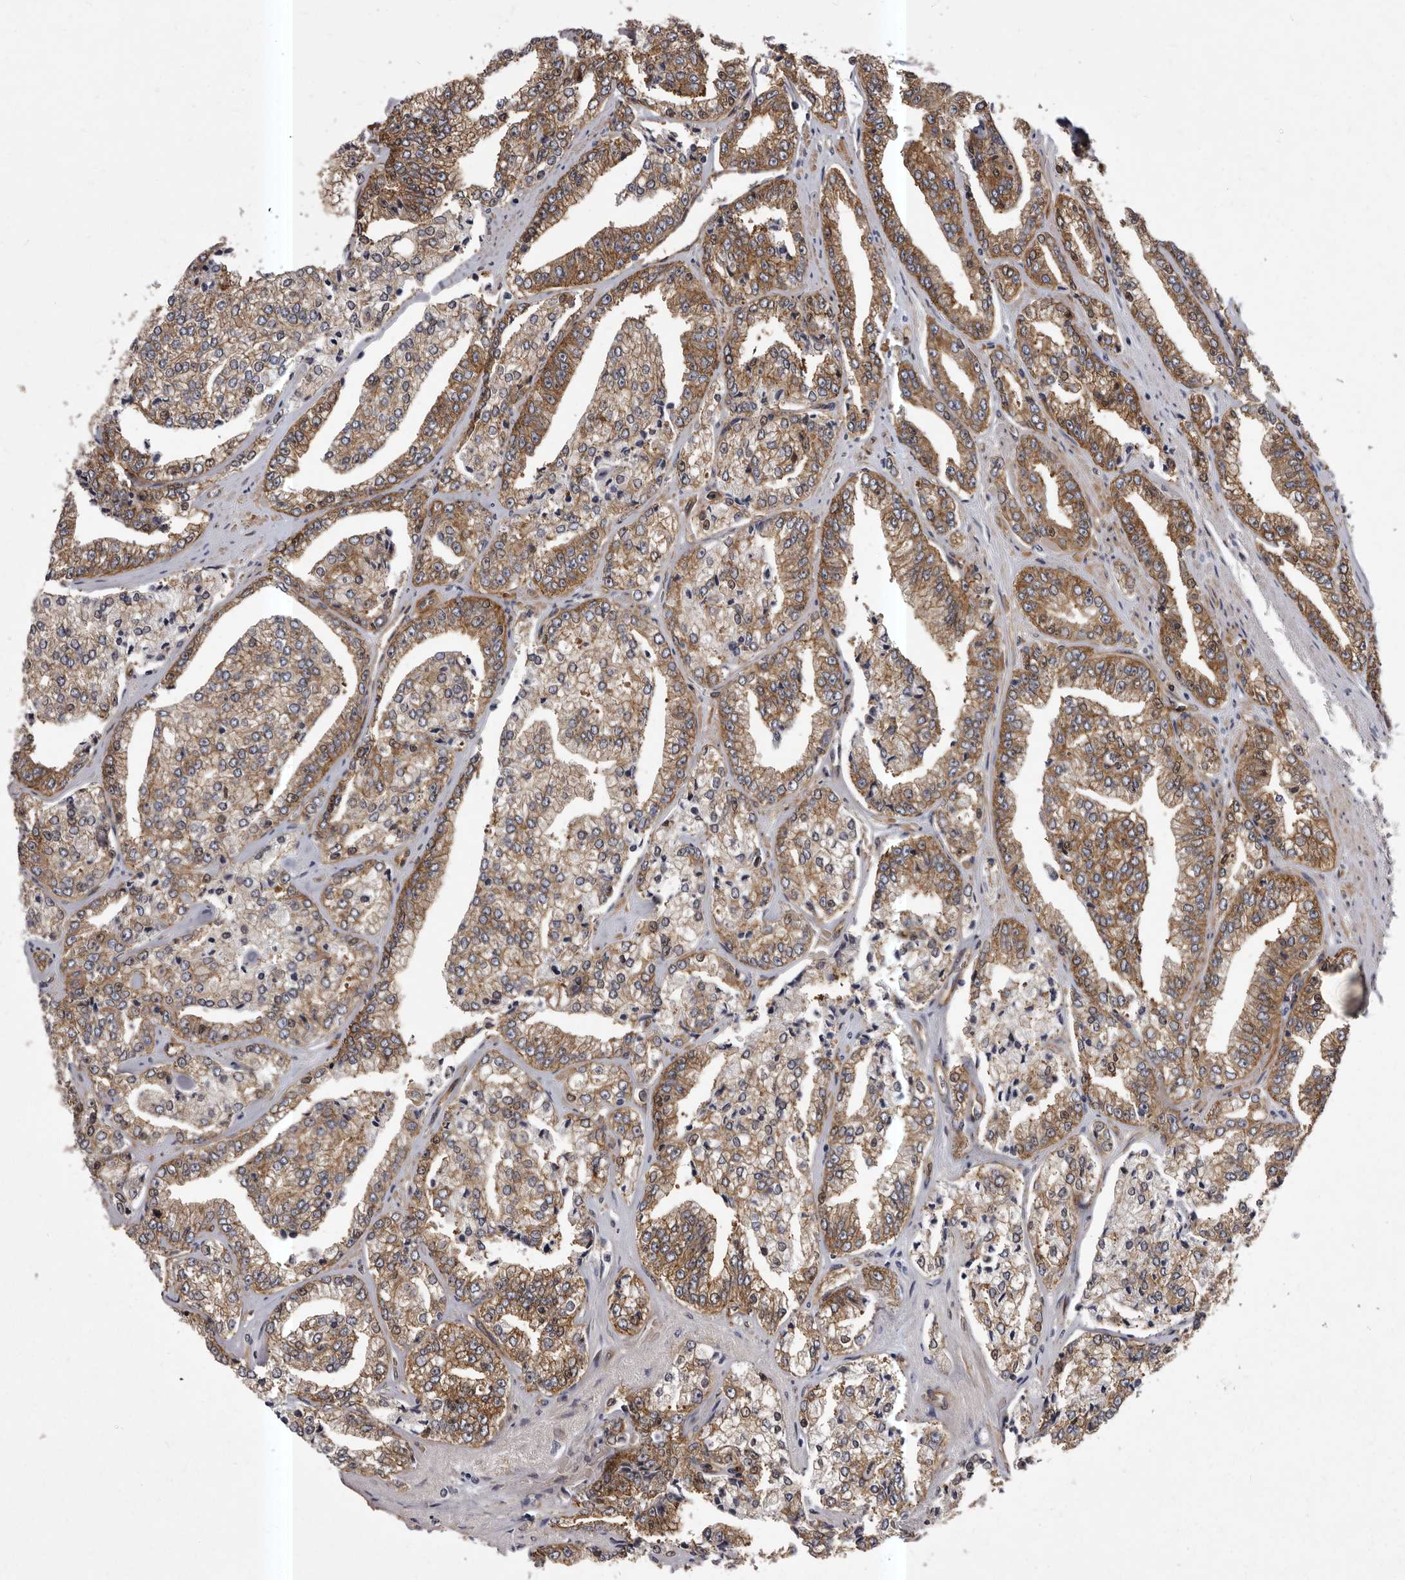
{"staining": {"intensity": "moderate", "quantity": ">75%", "location": "cytoplasmic/membranous"}, "tissue": "prostate cancer", "cell_type": "Tumor cells", "image_type": "cancer", "snomed": [{"axis": "morphology", "description": "Adenocarcinoma, High grade"}, {"axis": "topography", "description": "Prostate"}], "caption": "Prostate cancer tissue reveals moderate cytoplasmic/membranous expression in approximately >75% of tumor cells, visualized by immunohistochemistry.", "gene": "ENAH", "patient": {"sex": "male", "age": 71}}